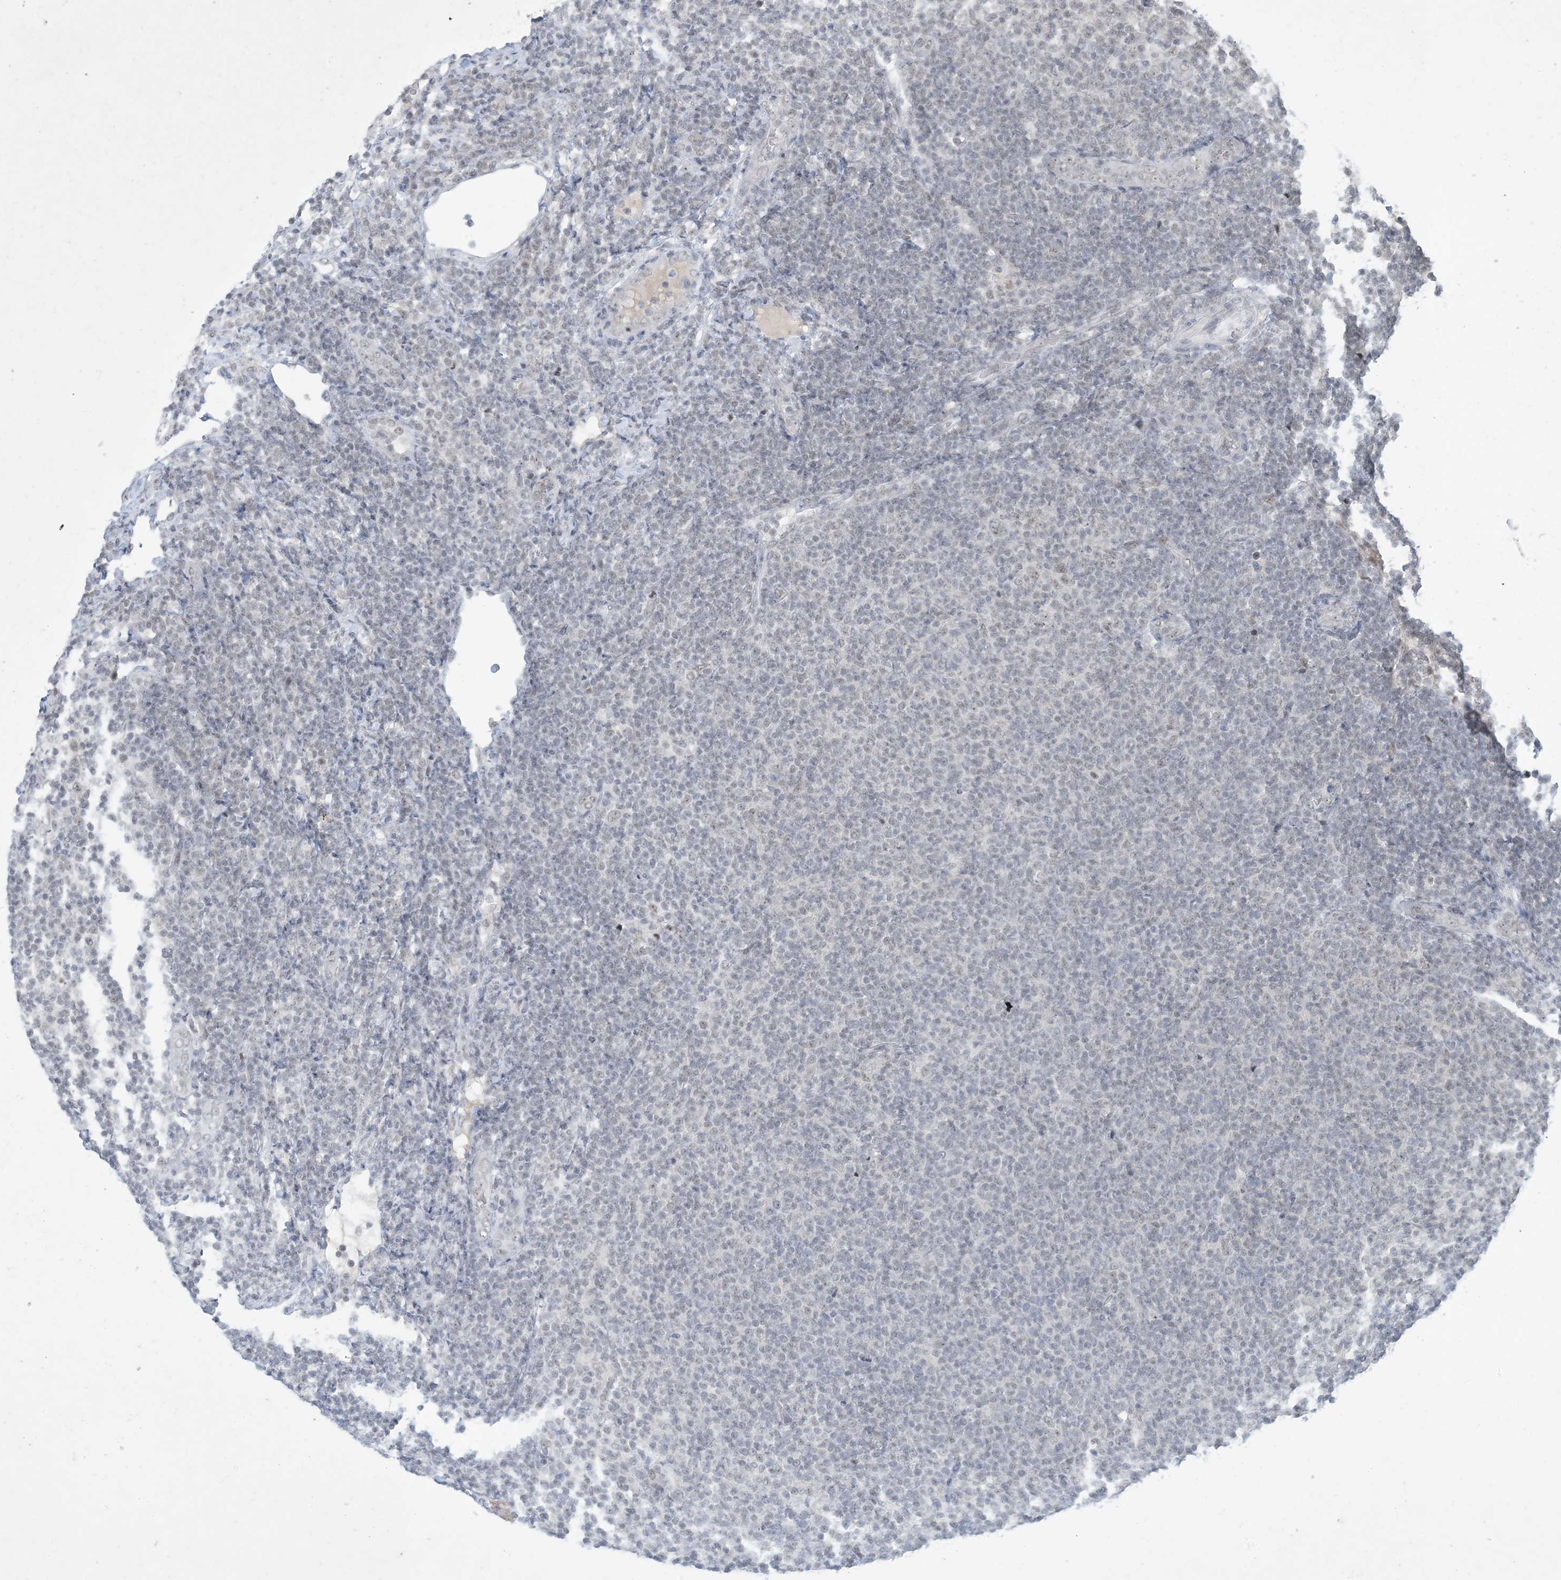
{"staining": {"intensity": "negative", "quantity": "none", "location": "none"}, "tissue": "lymphoma", "cell_type": "Tumor cells", "image_type": "cancer", "snomed": [{"axis": "morphology", "description": "Malignant lymphoma, non-Hodgkin's type, Low grade"}, {"axis": "topography", "description": "Lymph node"}], "caption": "IHC micrograph of lymphoma stained for a protein (brown), which exhibits no staining in tumor cells.", "gene": "ZNF674", "patient": {"sex": "male", "age": 66}}